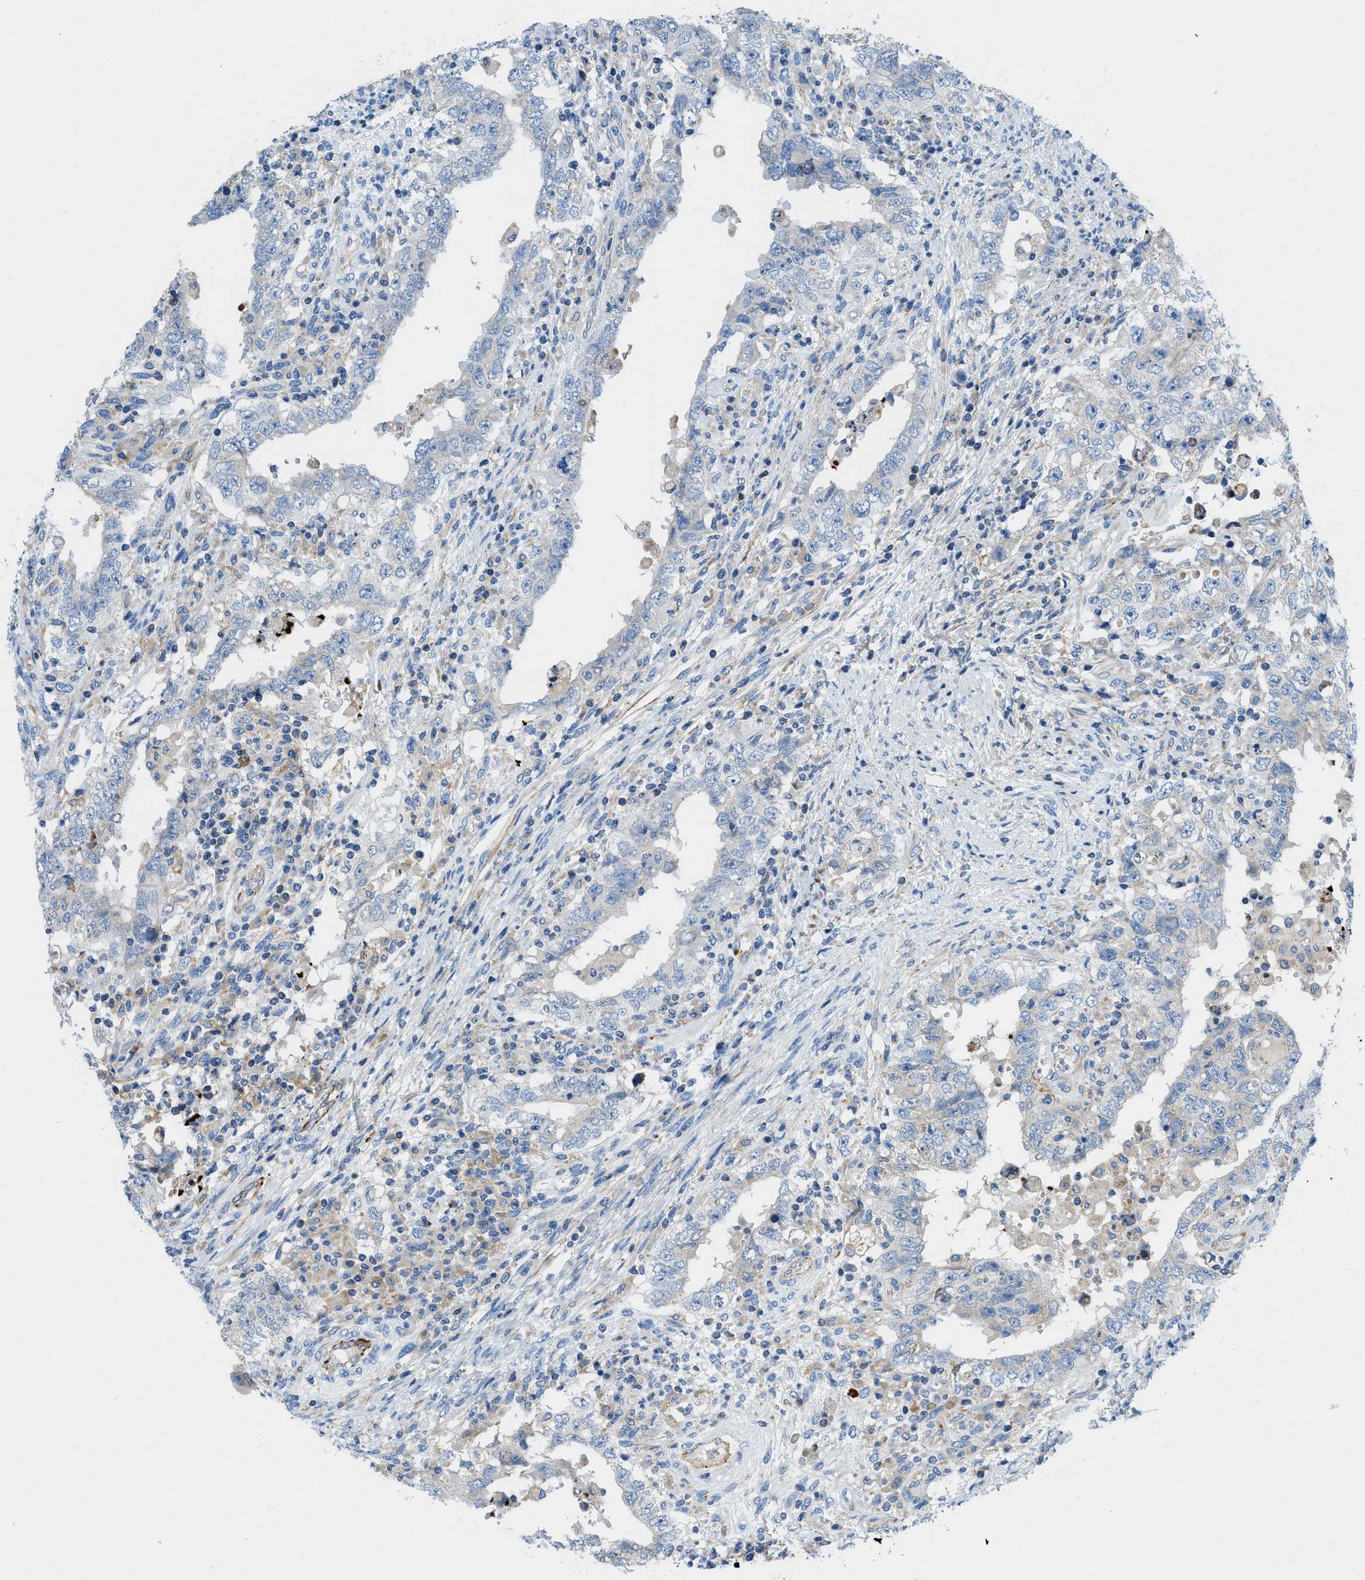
{"staining": {"intensity": "negative", "quantity": "none", "location": "none"}, "tissue": "testis cancer", "cell_type": "Tumor cells", "image_type": "cancer", "snomed": [{"axis": "morphology", "description": "Carcinoma, Embryonal, NOS"}, {"axis": "topography", "description": "Testis"}], "caption": "DAB immunohistochemical staining of human embryonal carcinoma (testis) reveals no significant staining in tumor cells.", "gene": "ZNF831", "patient": {"sex": "male", "age": 26}}